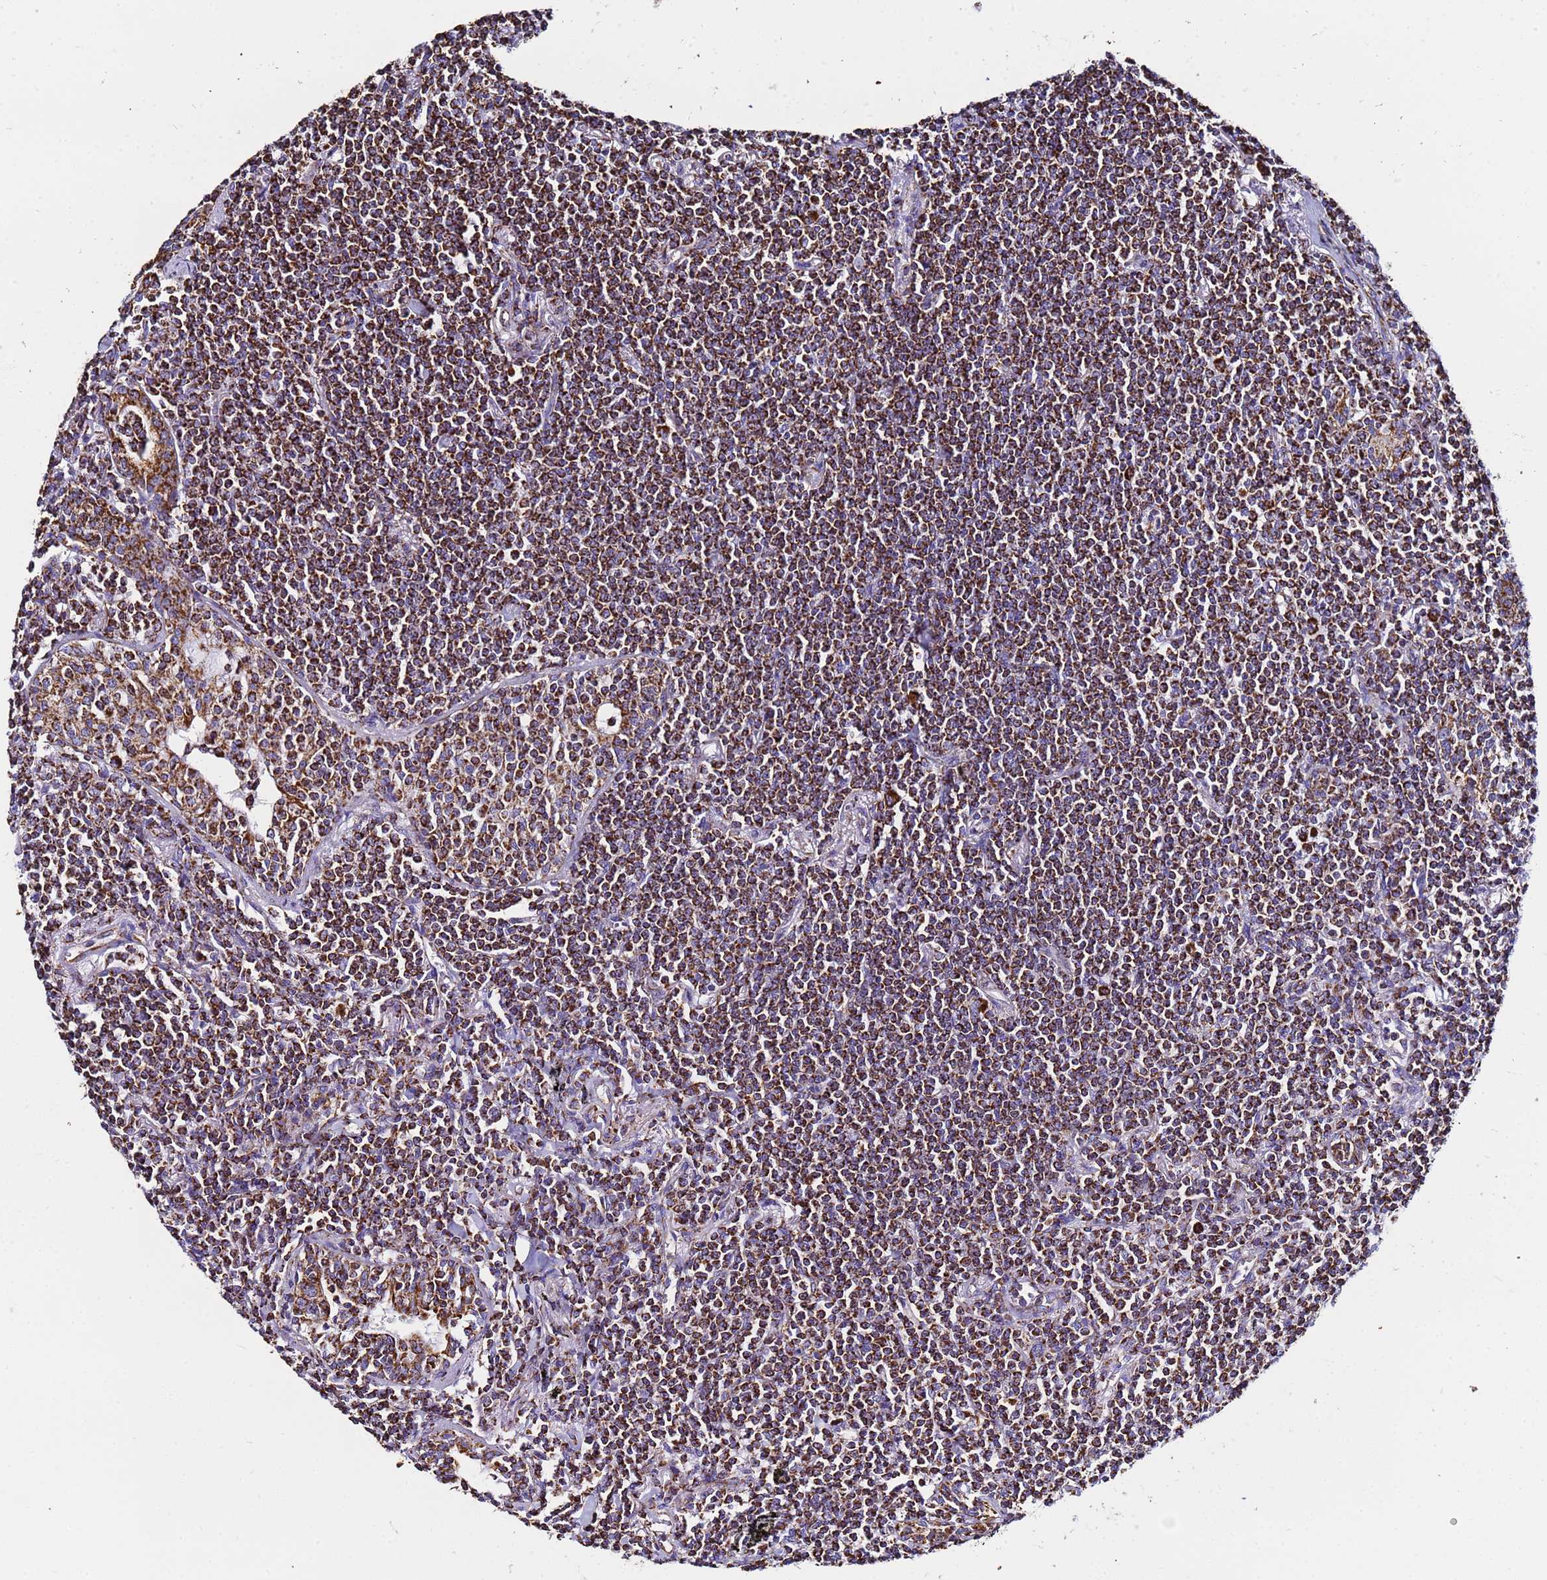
{"staining": {"intensity": "strong", "quantity": ">75%", "location": "cytoplasmic/membranous"}, "tissue": "lymphoma", "cell_type": "Tumor cells", "image_type": "cancer", "snomed": [{"axis": "morphology", "description": "Malignant lymphoma, non-Hodgkin's type, Low grade"}, {"axis": "topography", "description": "Lung"}], "caption": "This photomicrograph demonstrates immunohistochemistry (IHC) staining of lymphoma, with high strong cytoplasmic/membranous positivity in approximately >75% of tumor cells.", "gene": "PHB2", "patient": {"sex": "female", "age": 71}}